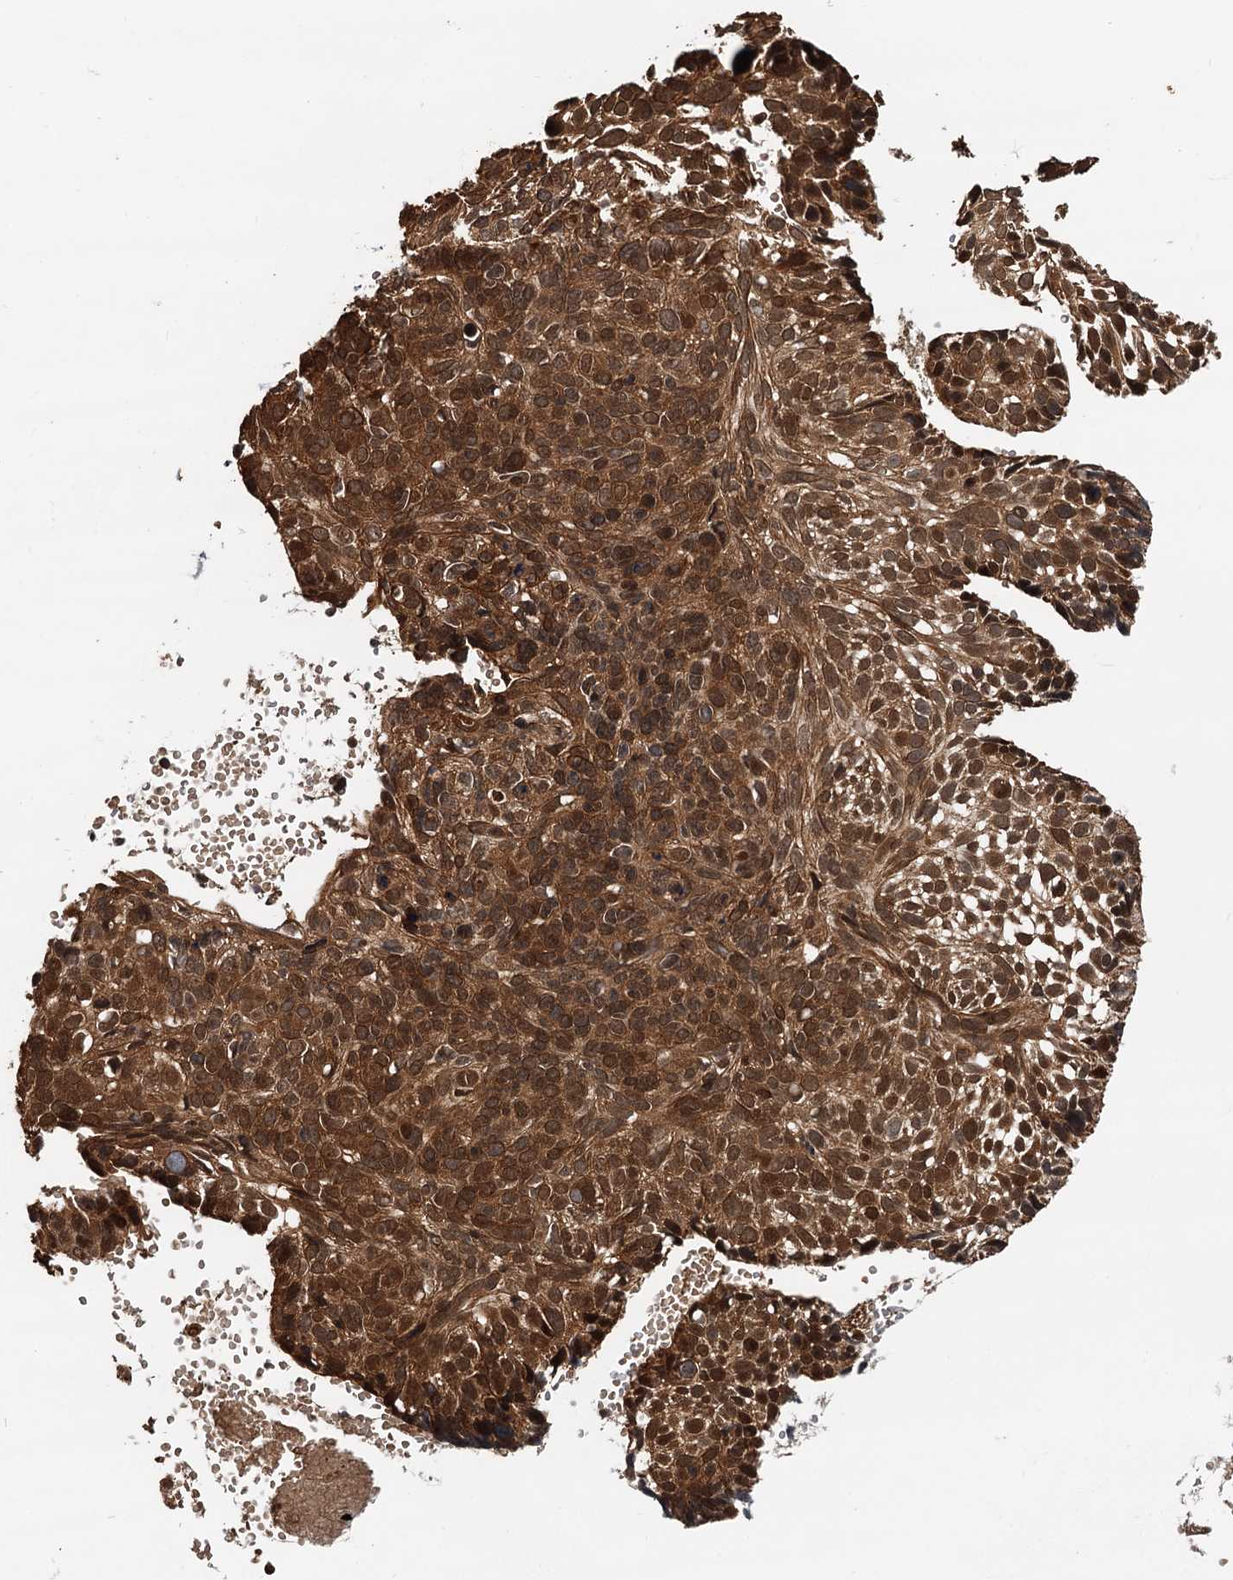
{"staining": {"intensity": "strong", "quantity": ">75%", "location": "cytoplasmic/membranous,nuclear"}, "tissue": "skin cancer", "cell_type": "Tumor cells", "image_type": "cancer", "snomed": [{"axis": "morphology", "description": "Normal tissue, NOS"}, {"axis": "morphology", "description": "Basal cell carcinoma"}, {"axis": "topography", "description": "Skin"}], "caption": "This is a micrograph of IHC staining of skin cancer (basal cell carcinoma), which shows strong staining in the cytoplasmic/membranous and nuclear of tumor cells.", "gene": "STUB1", "patient": {"sex": "male", "age": 66}}